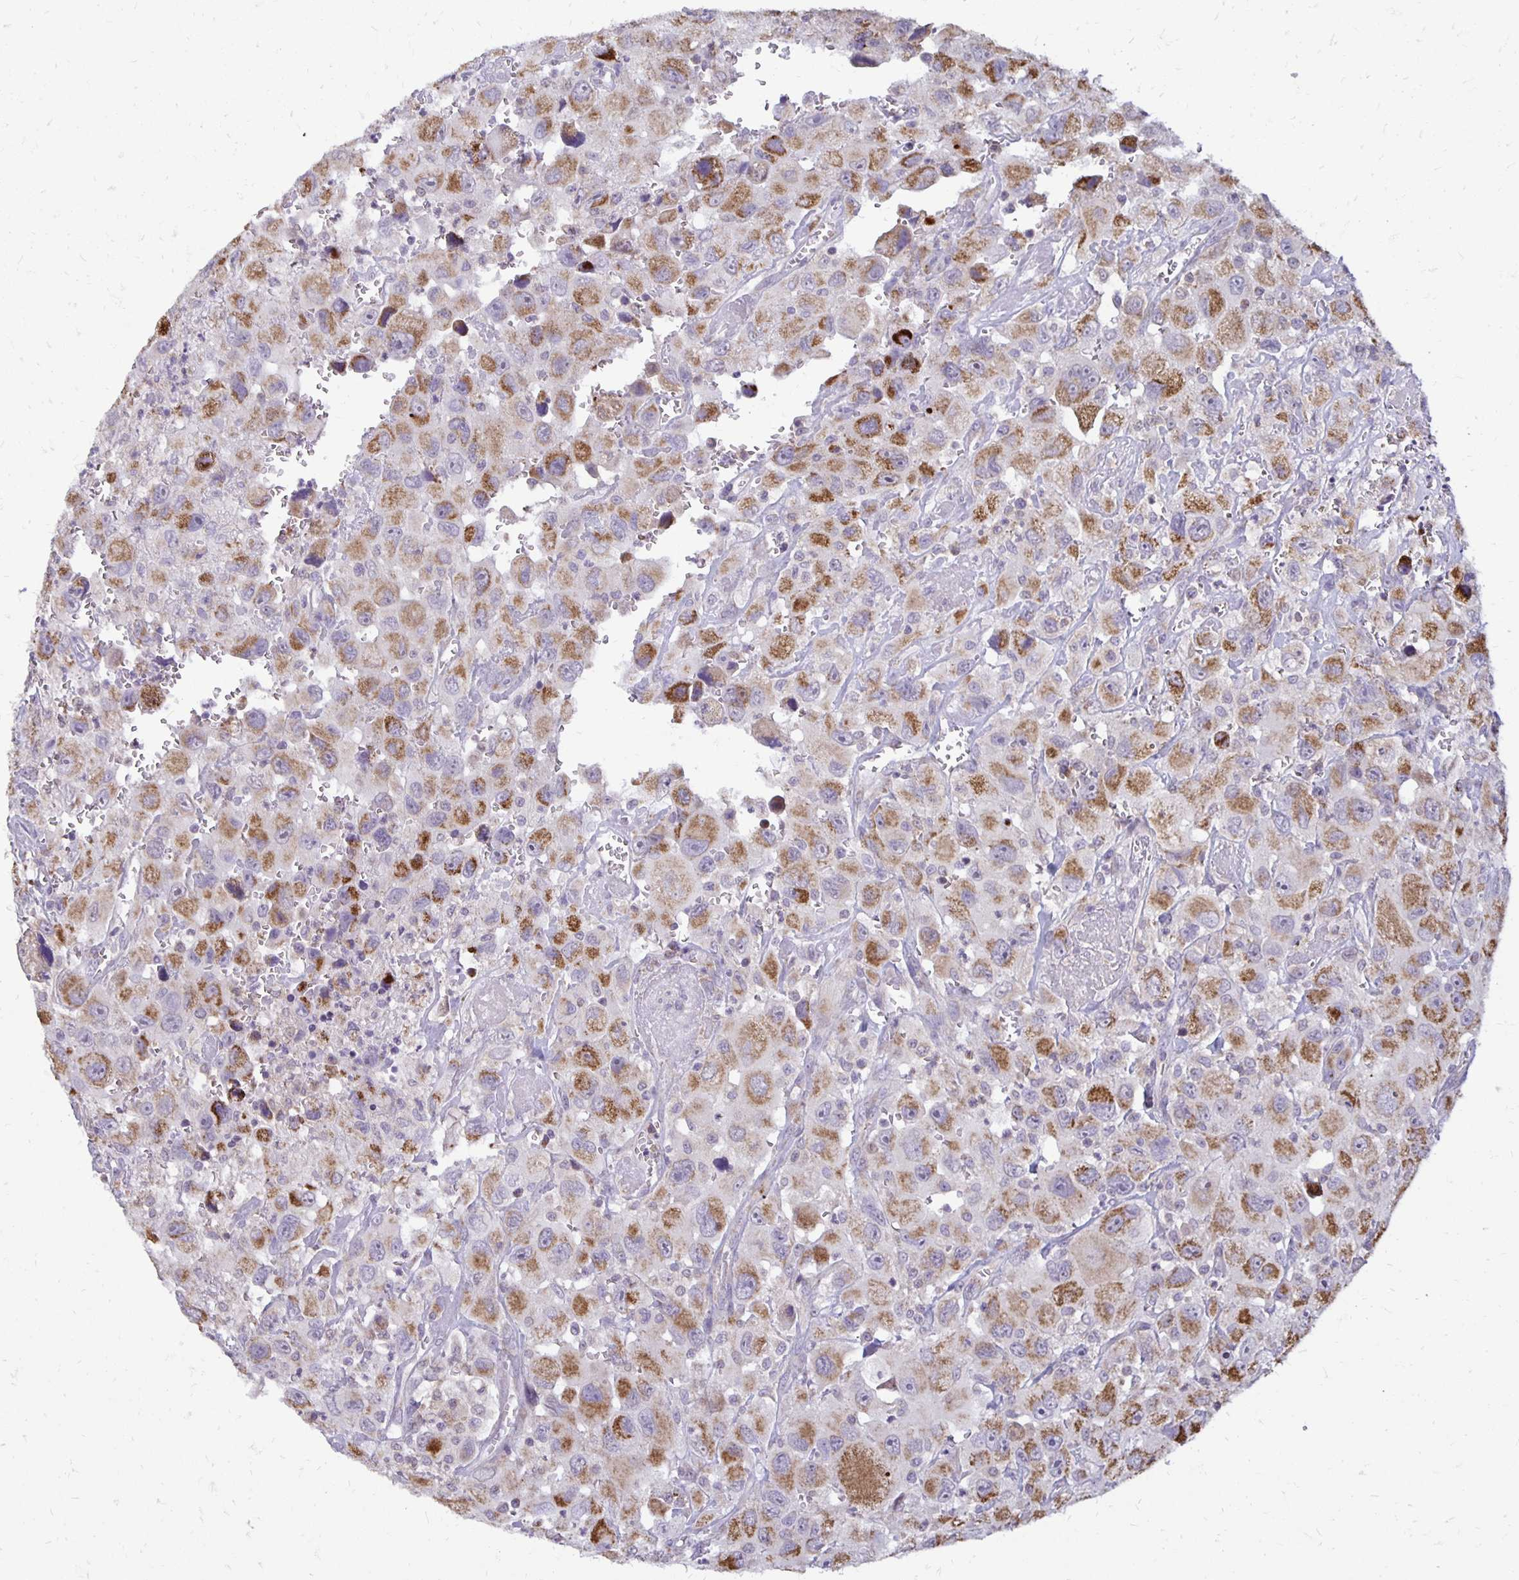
{"staining": {"intensity": "moderate", "quantity": ">75%", "location": "cytoplasmic/membranous"}, "tissue": "head and neck cancer", "cell_type": "Tumor cells", "image_type": "cancer", "snomed": [{"axis": "morphology", "description": "Squamous cell carcinoma, NOS"}, {"axis": "morphology", "description": "Squamous cell carcinoma, metastatic, NOS"}, {"axis": "topography", "description": "Oral tissue"}, {"axis": "topography", "description": "Head-Neck"}], "caption": "Protein staining shows moderate cytoplasmic/membranous positivity in about >75% of tumor cells in metastatic squamous cell carcinoma (head and neck). Immunohistochemistry stains the protein in brown and the nuclei are stained blue.", "gene": "IER3", "patient": {"sex": "female", "age": 85}}